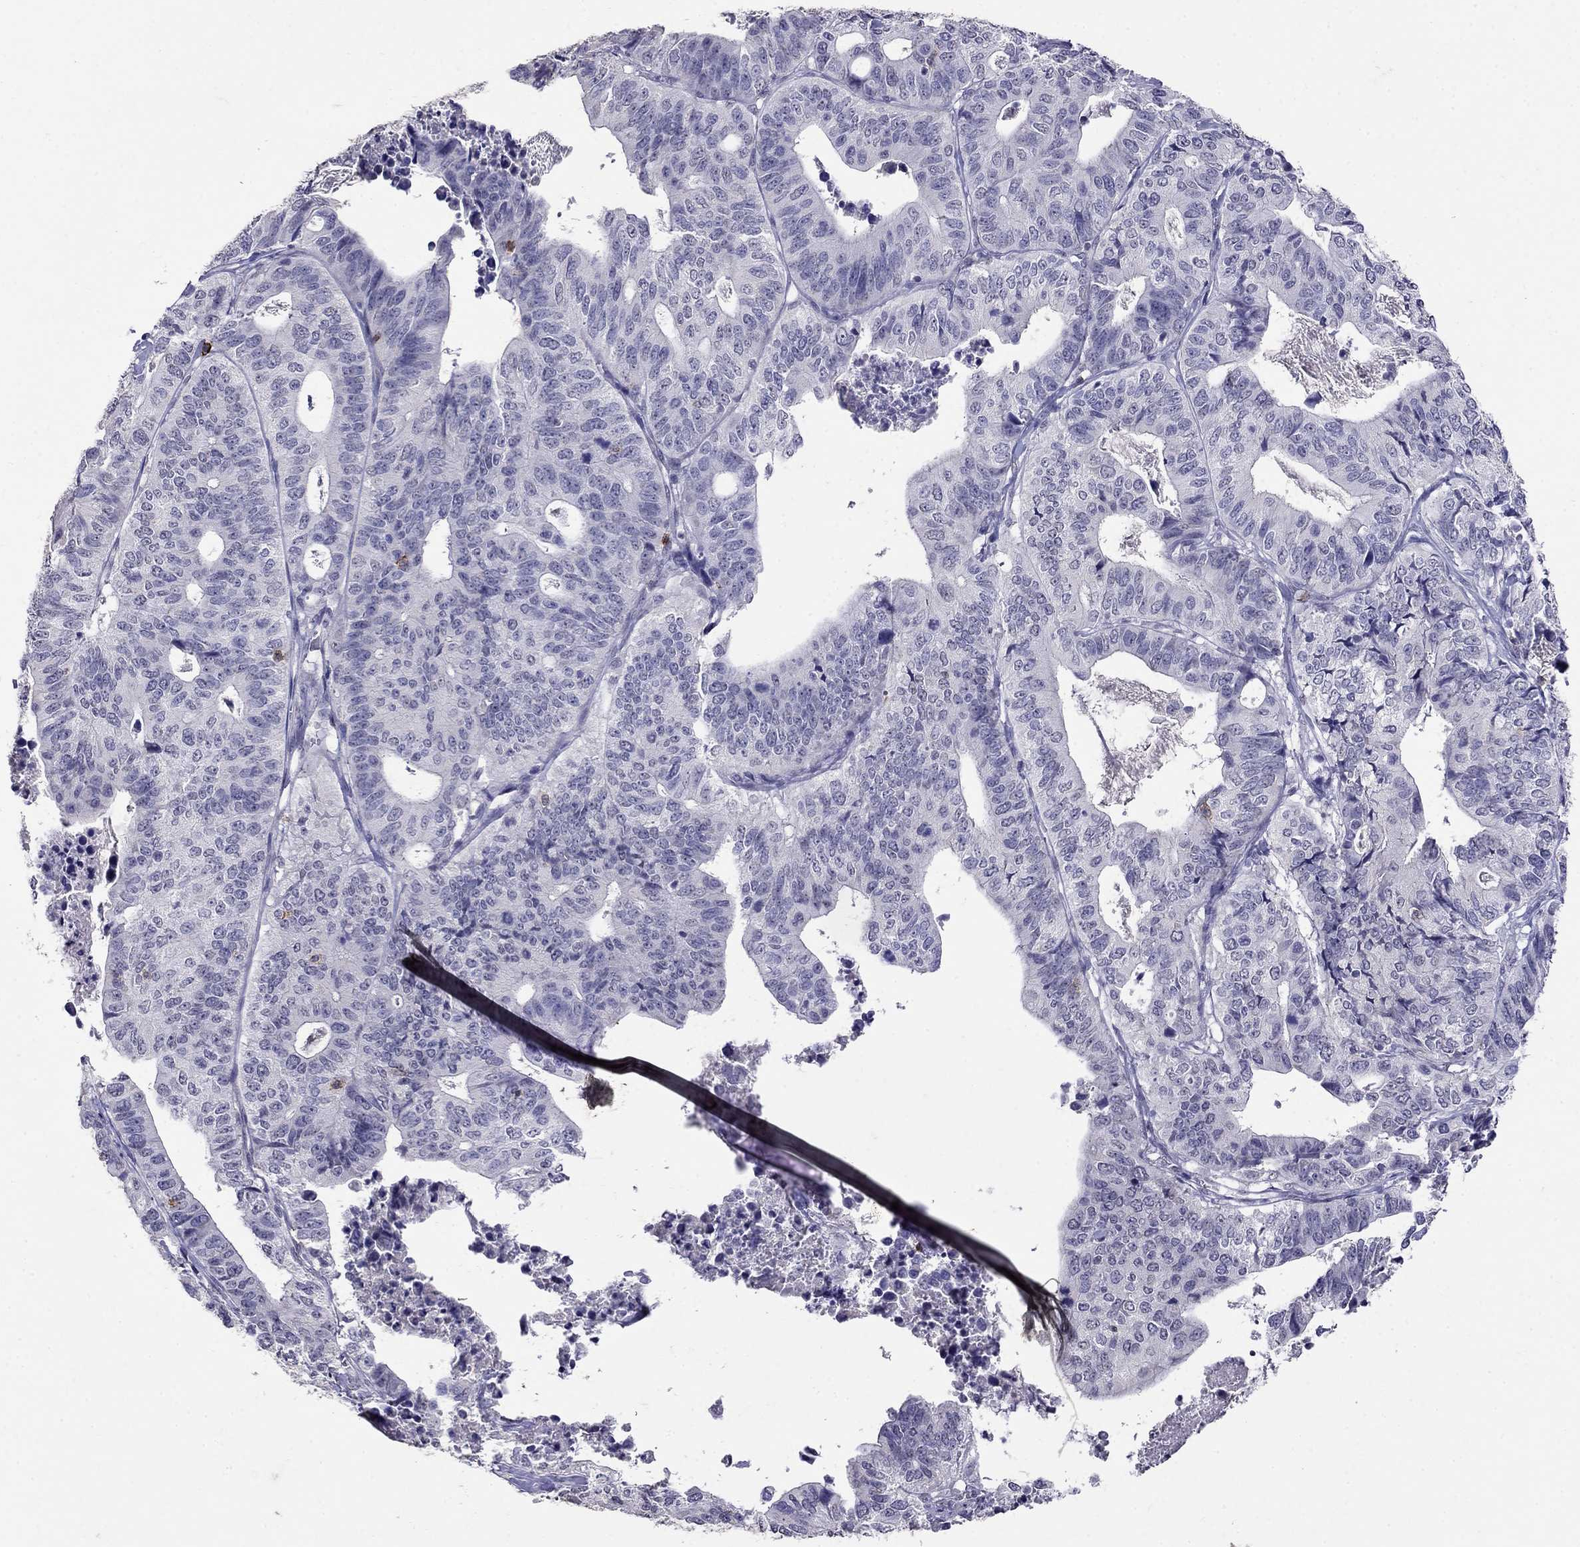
{"staining": {"intensity": "negative", "quantity": "none", "location": "none"}, "tissue": "stomach cancer", "cell_type": "Tumor cells", "image_type": "cancer", "snomed": [{"axis": "morphology", "description": "Adenocarcinoma, NOS"}, {"axis": "topography", "description": "Stomach, upper"}], "caption": "Image shows no significant protein positivity in tumor cells of stomach cancer (adenocarcinoma).", "gene": "CD8B", "patient": {"sex": "female", "age": 67}}